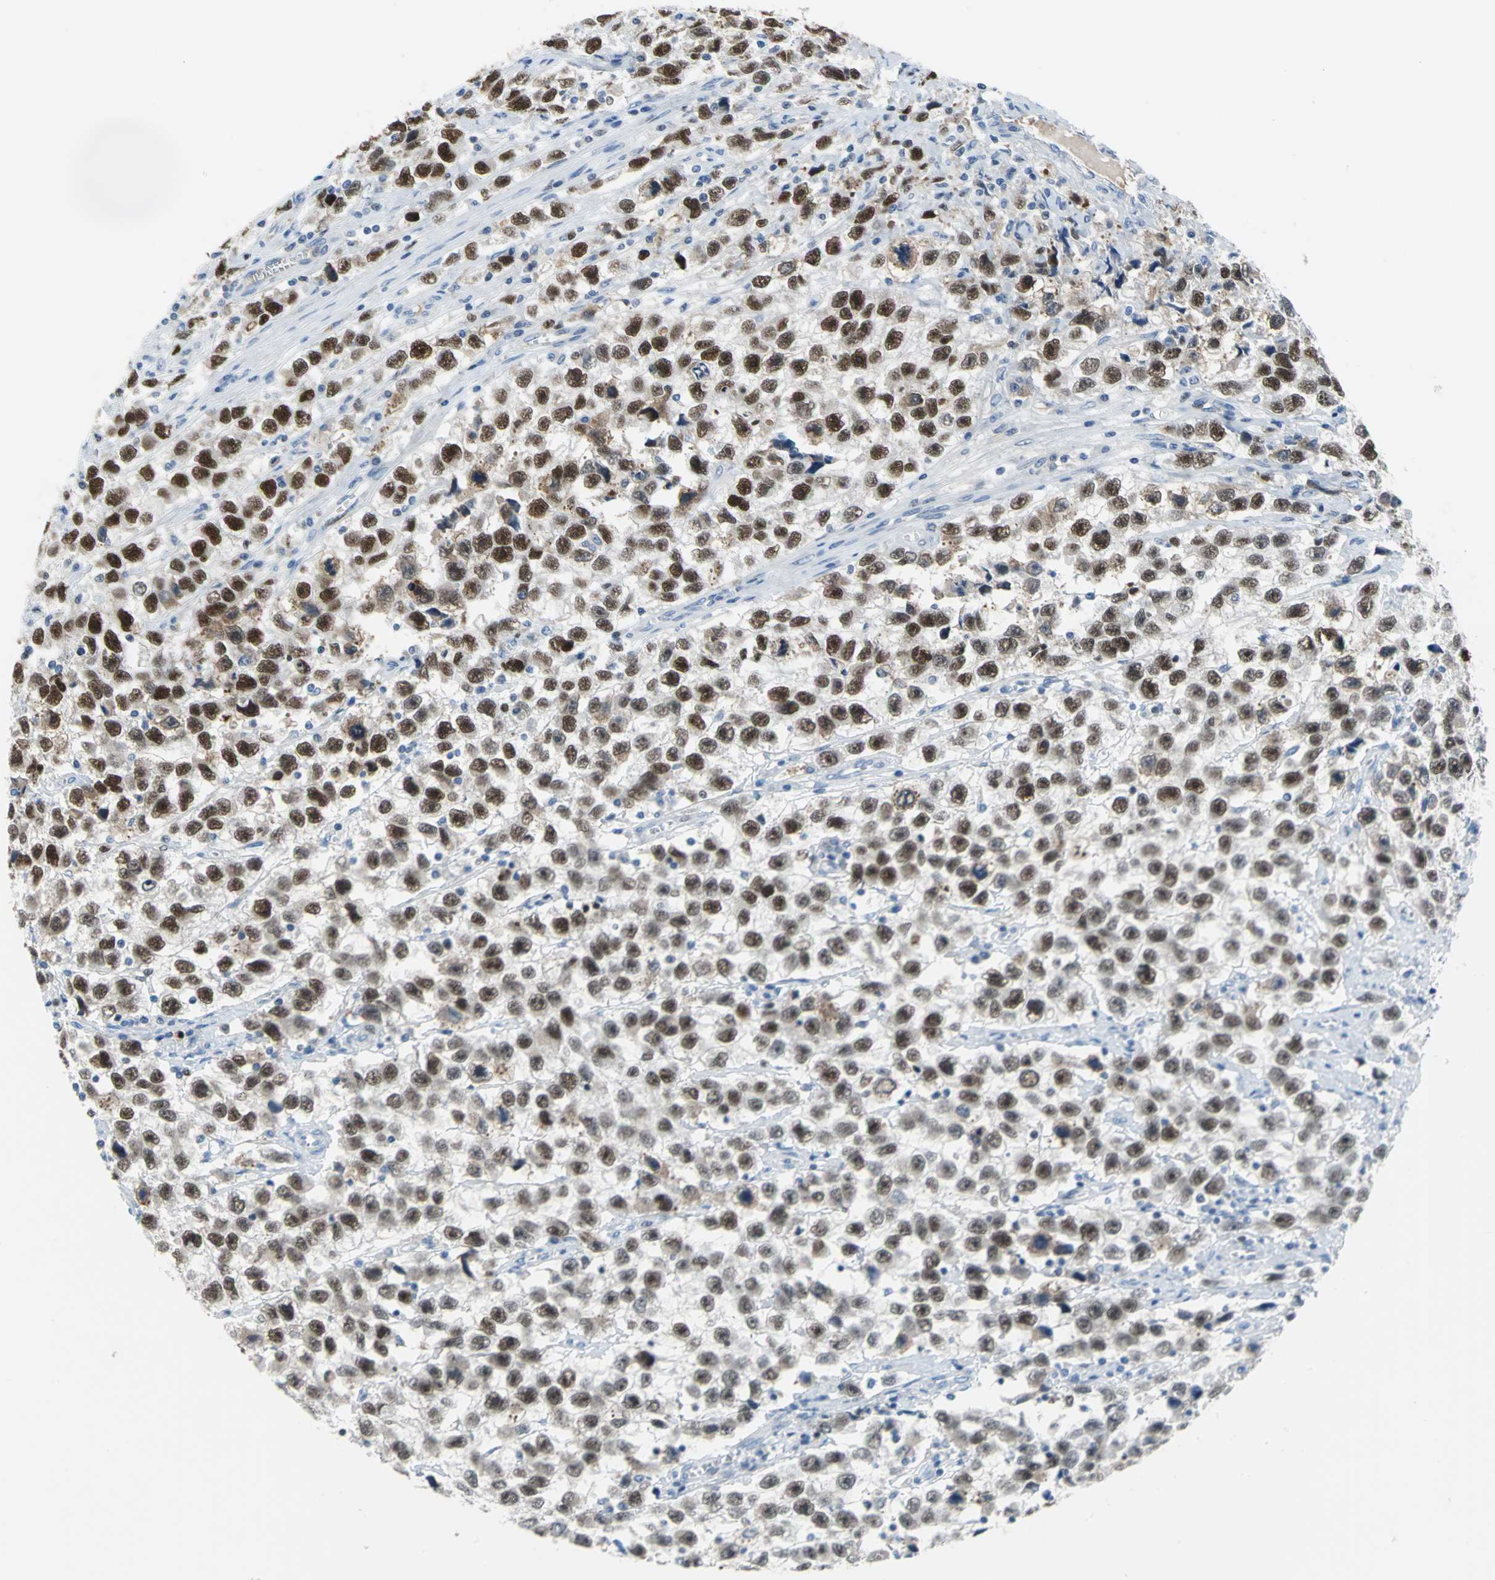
{"staining": {"intensity": "strong", "quantity": ">75%", "location": "nuclear"}, "tissue": "testis cancer", "cell_type": "Tumor cells", "image_type": "cancer", "snomed": [{"axis": "morphology", "description": "Seminoma, NOS"}, {"axis": "topography", "description": "Testis"}], "caption": "Immunohistochemical staining of human testis seminoma reveals high levels of strong nuclear staining in approximately >75% of tumor cells. (DAB IHC with brightfield microscopy, high magnification).", "gene": "MCM4", "patient": {"sex": "male", "age": 33}}